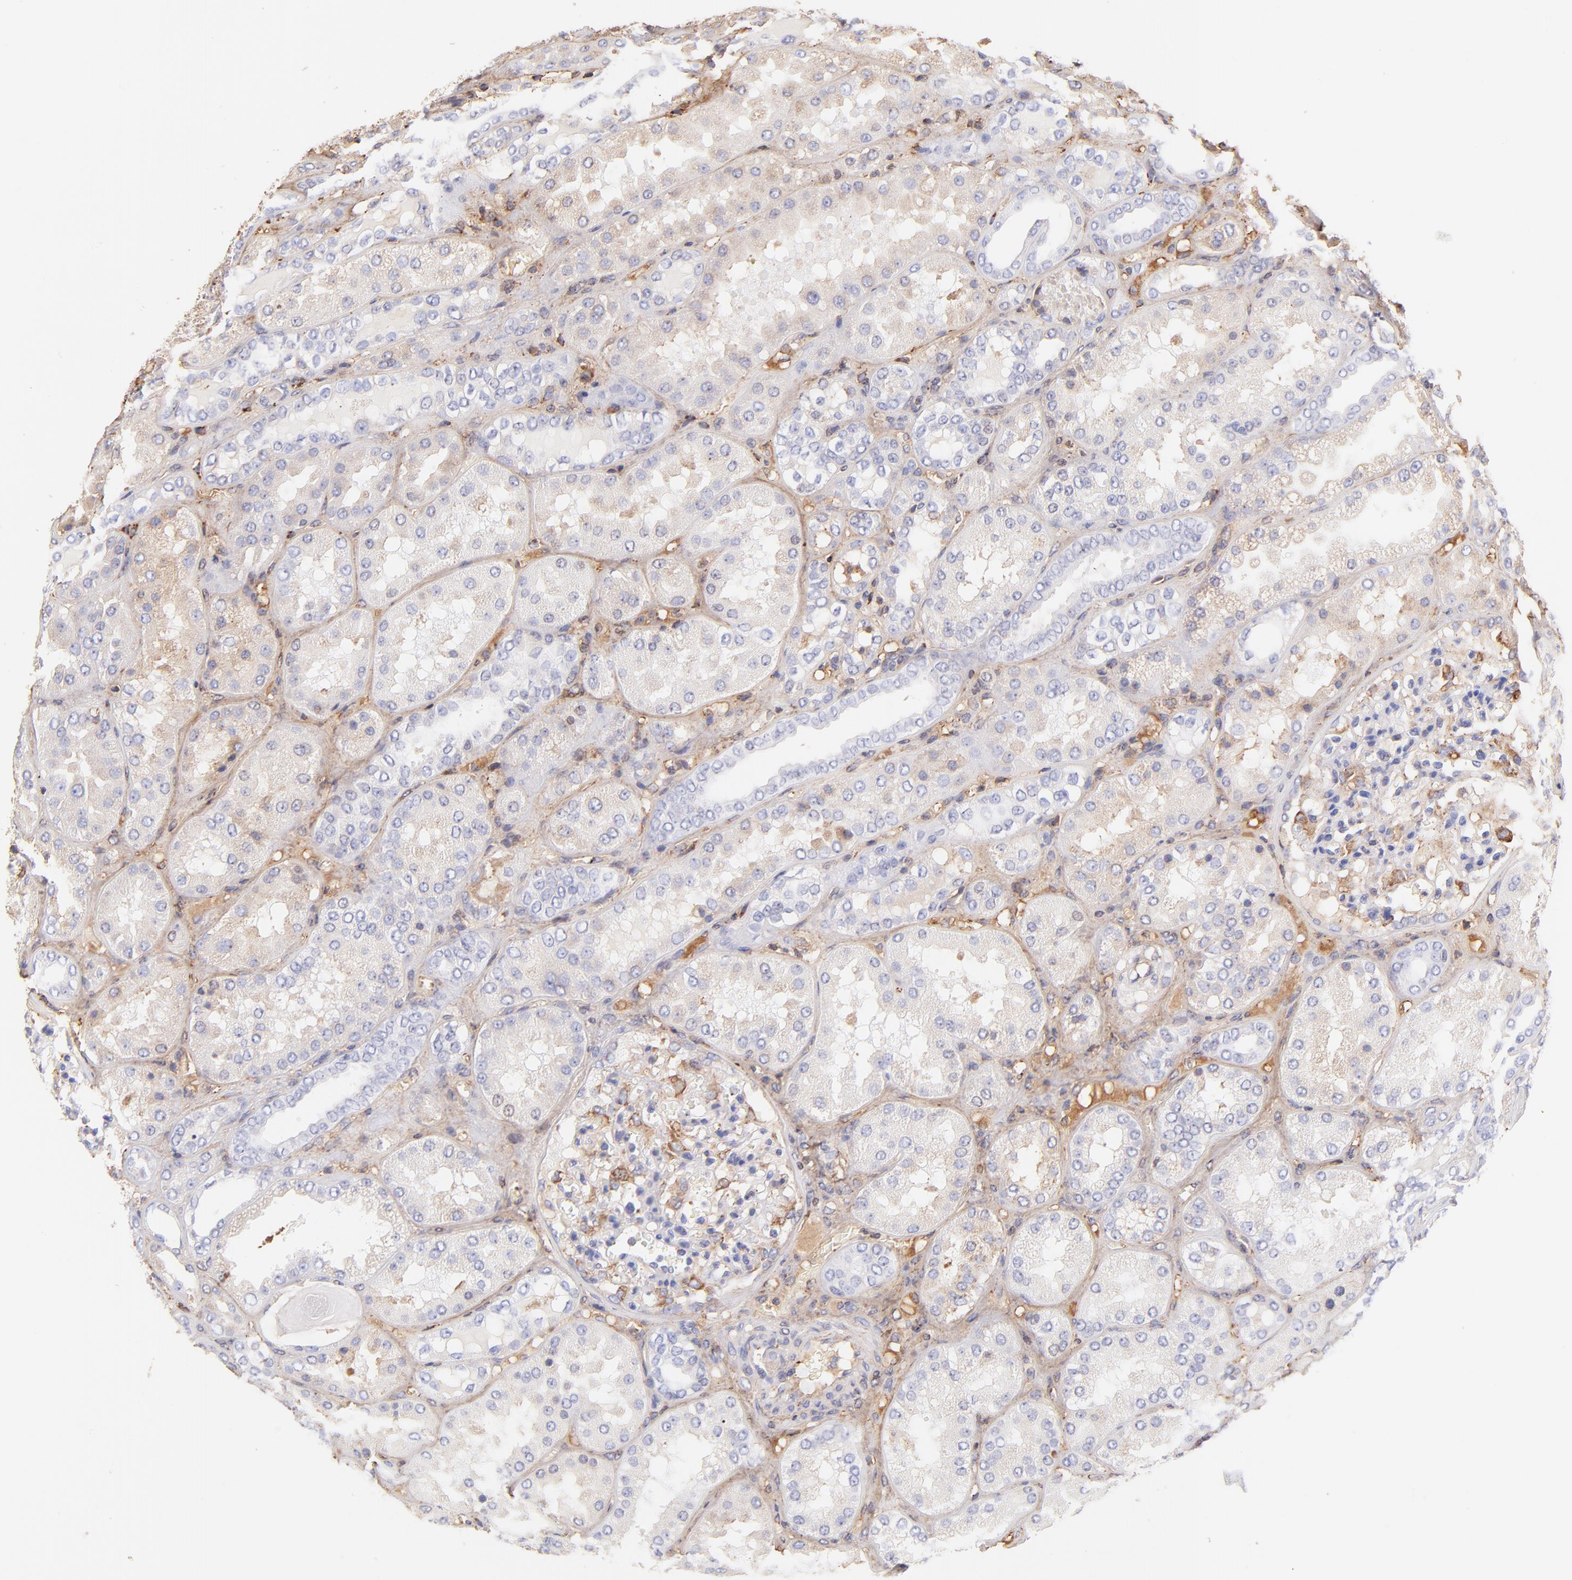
{"staining": {"intensity": "moderate", "quantity": "25%-75%", "location": "cytoplasmic/membranous"}, "tissue": "kidney", "cell_type": "Cells in glomeruli", "image_type": "normal", "snomed": [{"axis": "morphology", "description": "Normal tissue, NOS"}, {"axis": "topography", "description": "Kidney"}], "caption": "Kidney was stained to show a protein in brown. There is medium levels of moderate cytoplasmic/membranous positivity in approximately 25%-75% of cells in glomeruli.", "gene": "BGN", "patient": {"sex": "female", "age": 56}}